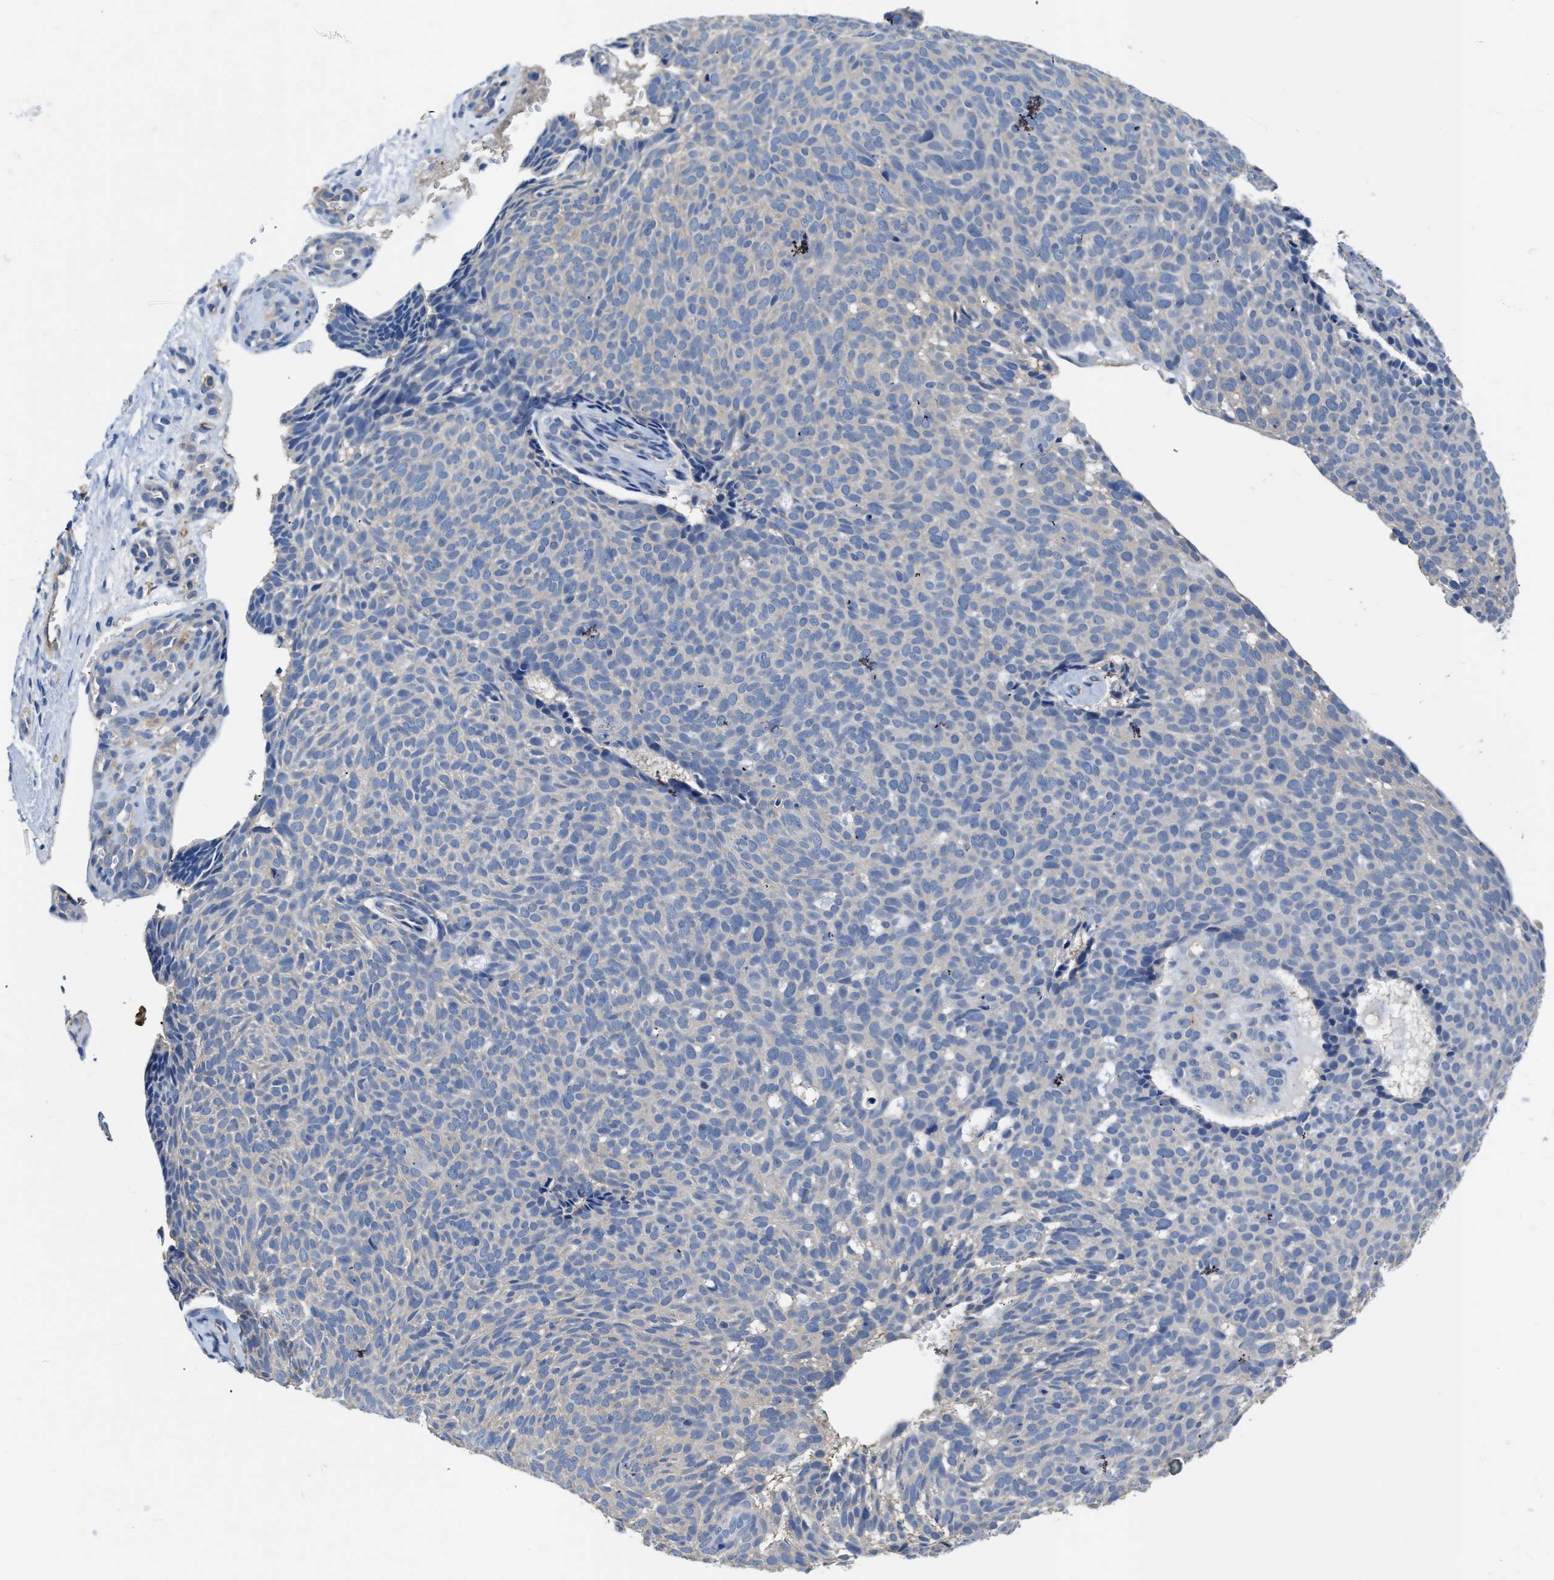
{"staining": {"intensity": "negative", "quantity": "none", "location": "none"}, "tissue": "skin cancer", "cell_type": "Tumor cells", "image_type": "cancer", "snomed": [{"axis": "morphology", "description": "Basal cell carcinoma"}, {"axis": "topography", "description": "Skin"}], "caption": "High magnification brightfield microscopy of skin cancer stained with DAB (brown) and counterstained with hematoxylin (blue): tumor cells show no significant expression. (DAB (3,3'-diaminobenzidine) immunohistochemistry (IHC) visualized using brightfield microscopy, high magnification).", "gene": "C22orf42", "patient": {"sex": "male", "age": 61}}